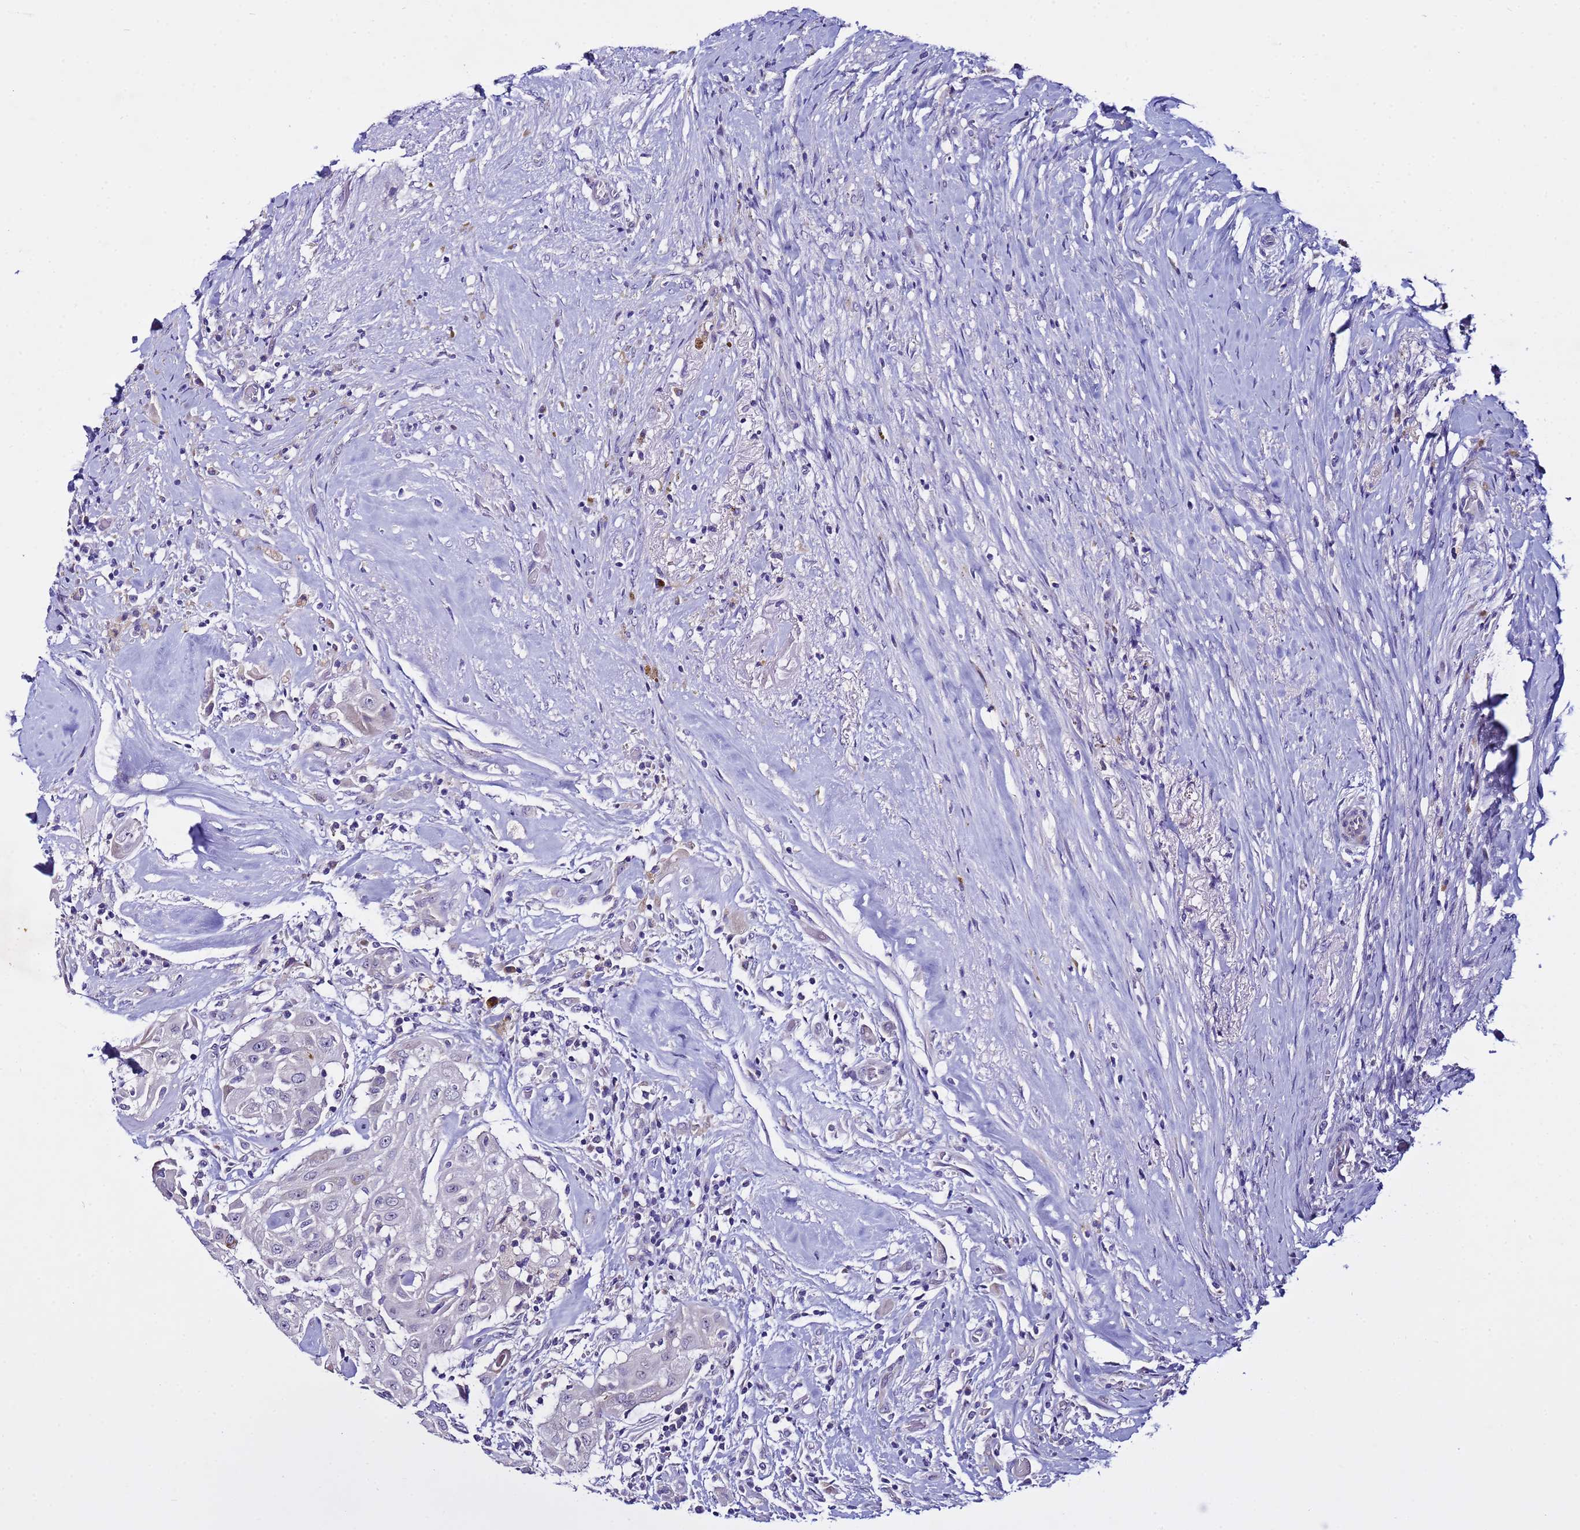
{"staining": {"intensity": "negative", "quantity": "none", "location": "none"}, "tissue": "thyroid cancer", "cell_type": "Tumor cells", "image_type": "cancer", "snomed": [{"axis": "morphology", "description": "Papillary adenocarcinoma, NOS"}, {"axis": "topography", "description": "Thyroid gland"}], "caption": "Immunohistochemistry (IHC) of human thyroid cancer (papillary adenocarcinoma) shows no expression in tumor cells.", "gene": "IGSF11", "patient": {"sex": "female", "age": 59}}